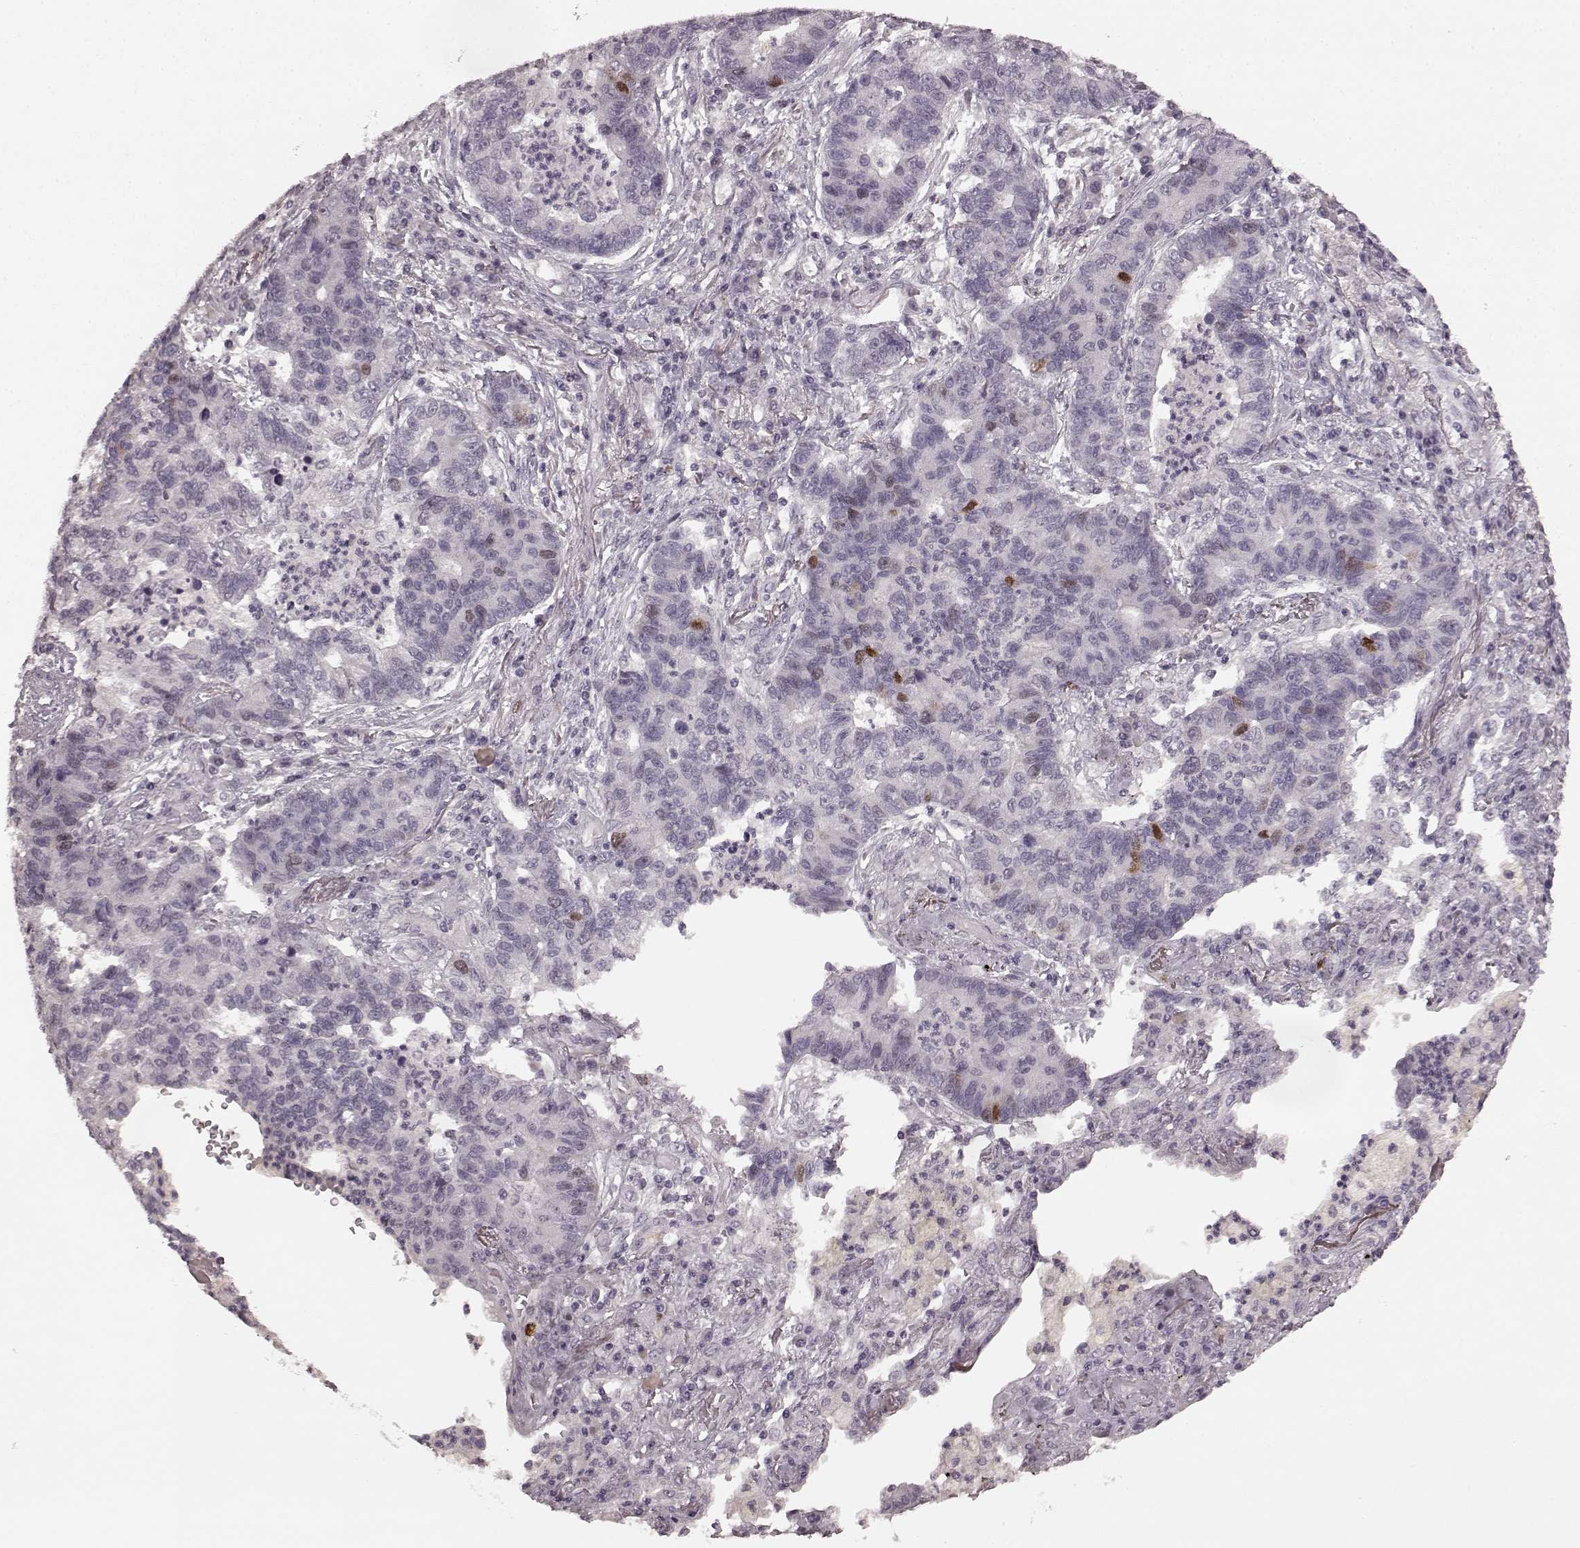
{"staining": {"intensity": "strong", "quantity": "<25%", "location": "nuclear"}, "tissue": "lung cancer", "cell_type": "Tumor cells", "image_type": "cancer", "snomed": [{"axis": "morphology", "description": "Adenocarcinoma, NOS"}, {"axis": "topography", "description": "Lung"}], "caption": "Immunohistochemistry (IHC) (DAB (3,3'-diaminobenzidine)) staining of human lung cancer exhibits strong nuclear protein staining in approximately <25% of tumor cells. (DAB = brown stain, brightfield microscopy at high magnification).", "gene": "CCNA2", "patient": {"sex": "female", "age": 57}}